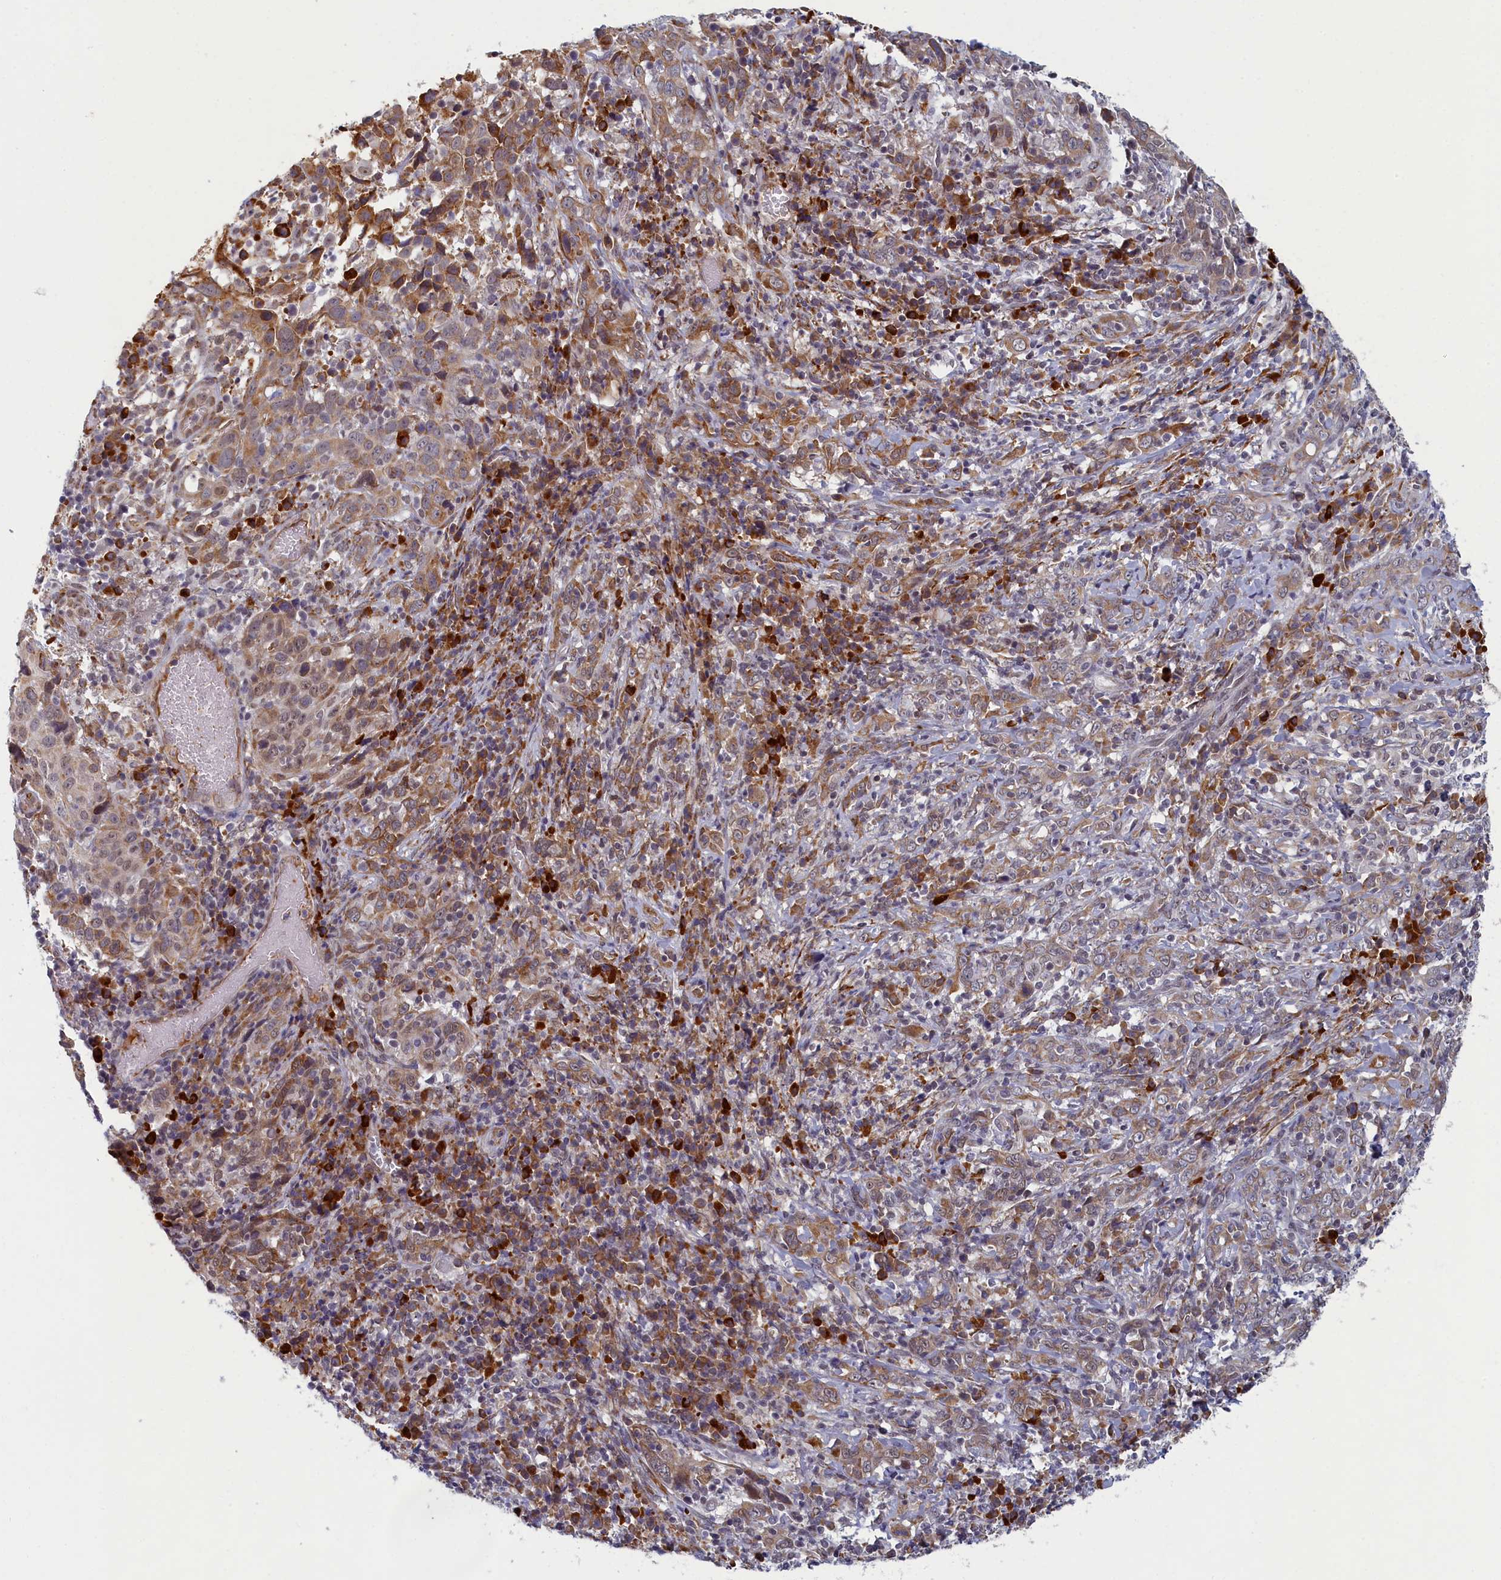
{"staining": {"intensity": "moderate", "quantity": "25%-75%", "location": "cytoplasmic/membranous"}, "tissue": "cervical cancer", "cell_type": "Tumor cells", "image_type": "cancer", "snomed": [{"axis": "morphology", "description": "Squamous cell carcinoma, NOS"}, {"axis": "topography", "description": "Cervix"}], "caption": "Cervical squamous cell carcinoma was stained to show a protein in brown. There is medium levels of moderate cytoplasmic/membranous expression in approximately 25%-75% of tumor cells. Immunohistochemistry (ihc) stains the protein of interest in brown and the nuclei are stained blue.", "gene": "DNAJC17", "patient": {"sex": "female", "age": 46}}